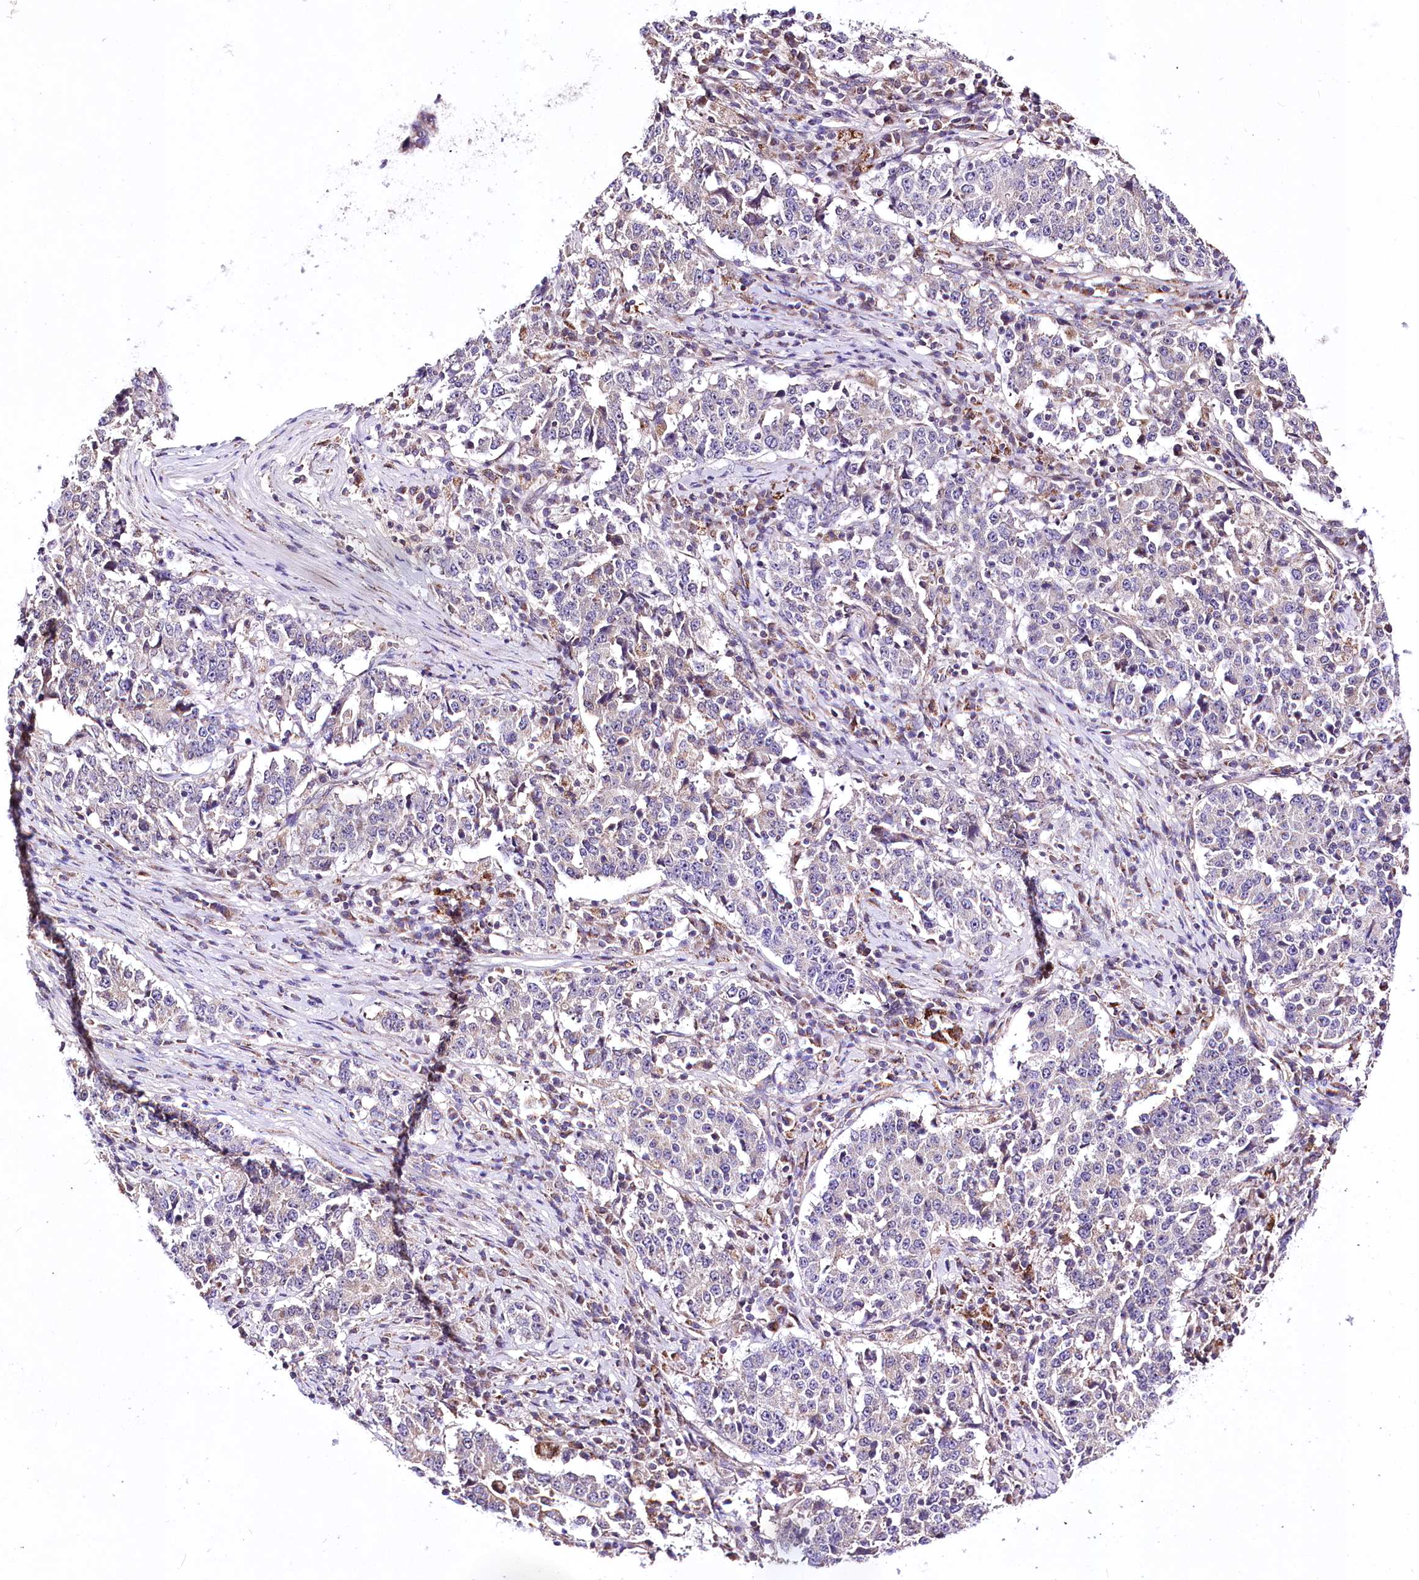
{"staining": {"intensity": "negative", "quantity": "none", "location": "none"}, "tissue": "stomach cancer", "cell_type": "Tumor cells", "image_type": "cancer", "snomed": [{"axis": "morphology", "description": "Adenocarcinoma, NOS"}, {"axis": "topography", "description": "Stomach"}], "caption": "The micrograph demonstrates no significant positivity in tumor cells of stomach cancer.", "gene": "ATE1", "patient": {"sex": "male", "age": 59}}